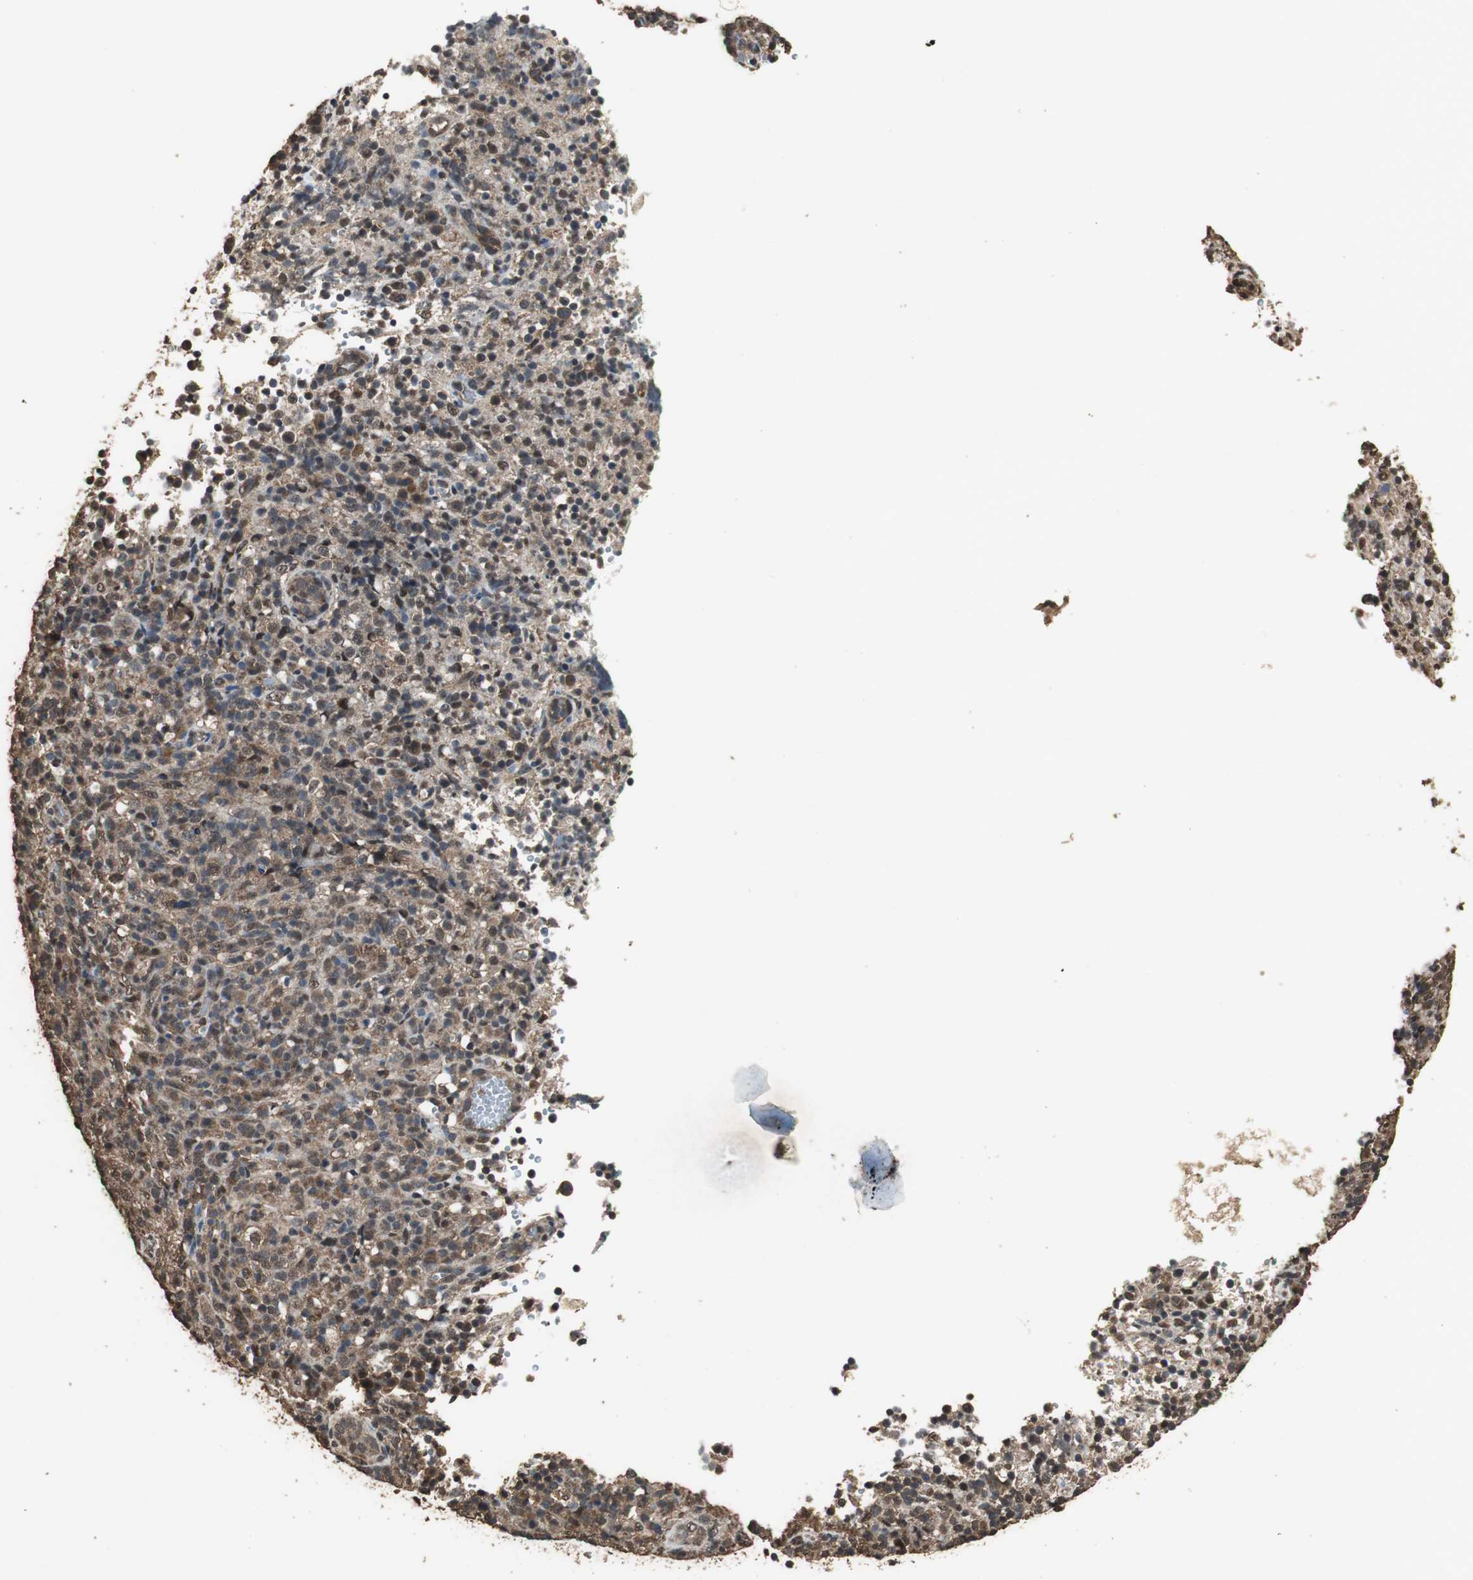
{"staining": {"intensity": "moderate", "quantity": ">75%", "location": "cytoplasmic/membranous,nuclear"}, "tissue": "lymphoma", "cell_type": "Tumor cells", "image_type": "cancer", "snomed": [{"axis": "morphology", "description": "Malignant lymphoma, non-Hodgkin's type, High grade"}, {"axis": "topography", "description": "Lymph node"}], "caption": "A brown stain labels moderate cytoplasmic/membranous and nuclear staining of a protein in human lymphoma tumor cells. (DAB (3,3'-diaminobenzidine) IHC, brown staining for protein, blue staining for nuclei).", "gene": "PPP1R13B", "patient": {"sex": "female", "age": 76}}